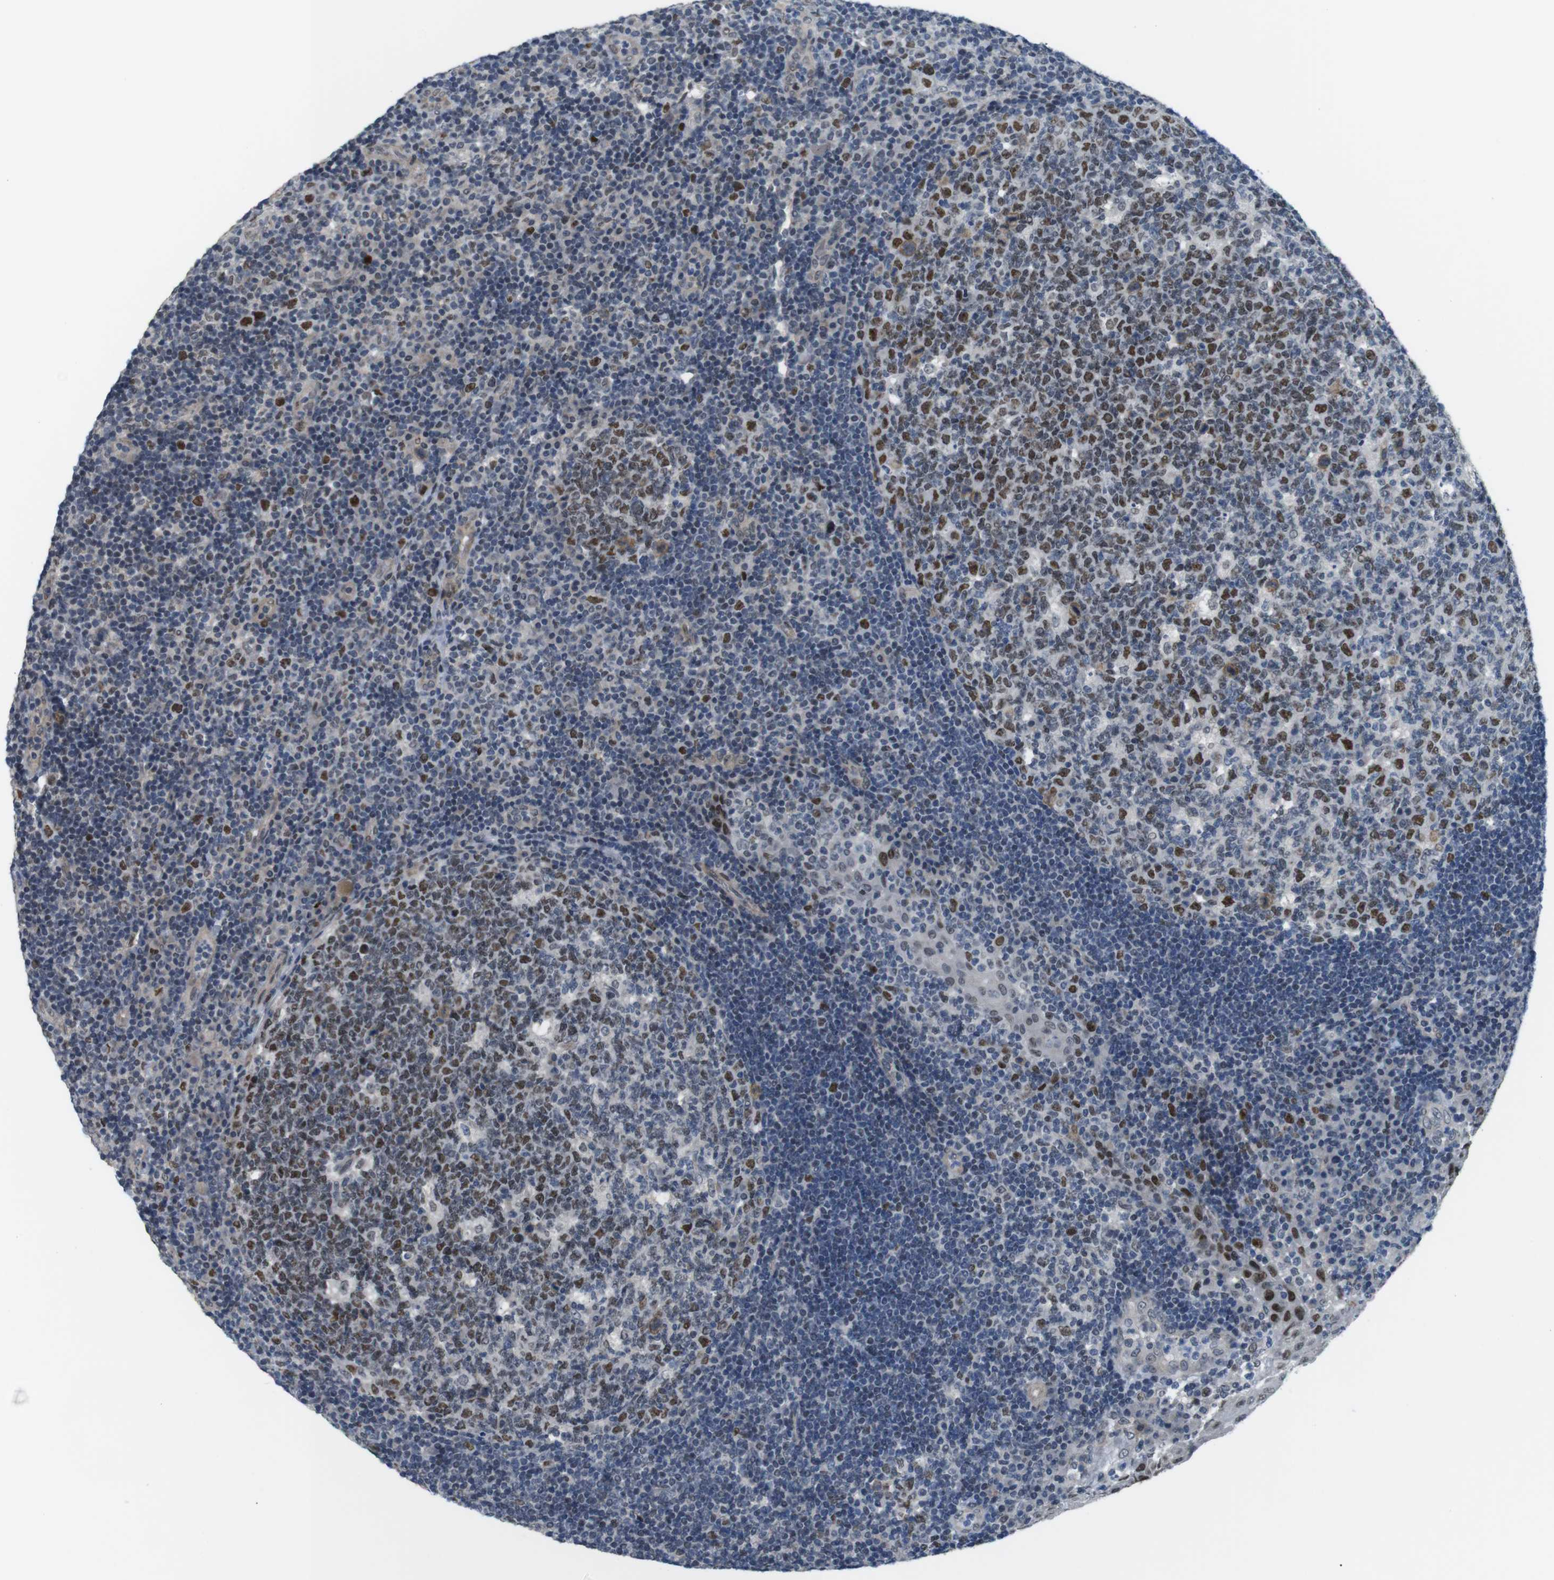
{"staining": {"intensity": "moderate", "quantity": "25%-75%", "location": "nuclear"}, "tissue": "tonsil", "cell_type": "Germinal center cells", "image_type": "normal", "snomed": [{"axis": "morphology", "description": "Normal tissue, NOS"}, {"axis": "topography", "description": "Tonsil"}], "caption": "Immunohistochemical staining of benign tonsil demonstrates medium levels of moderate nuclear staining in about 25%-75% of germinal center cells.", "gene": "SMCO2", "patient": {"sex": "female", "age": 40}}